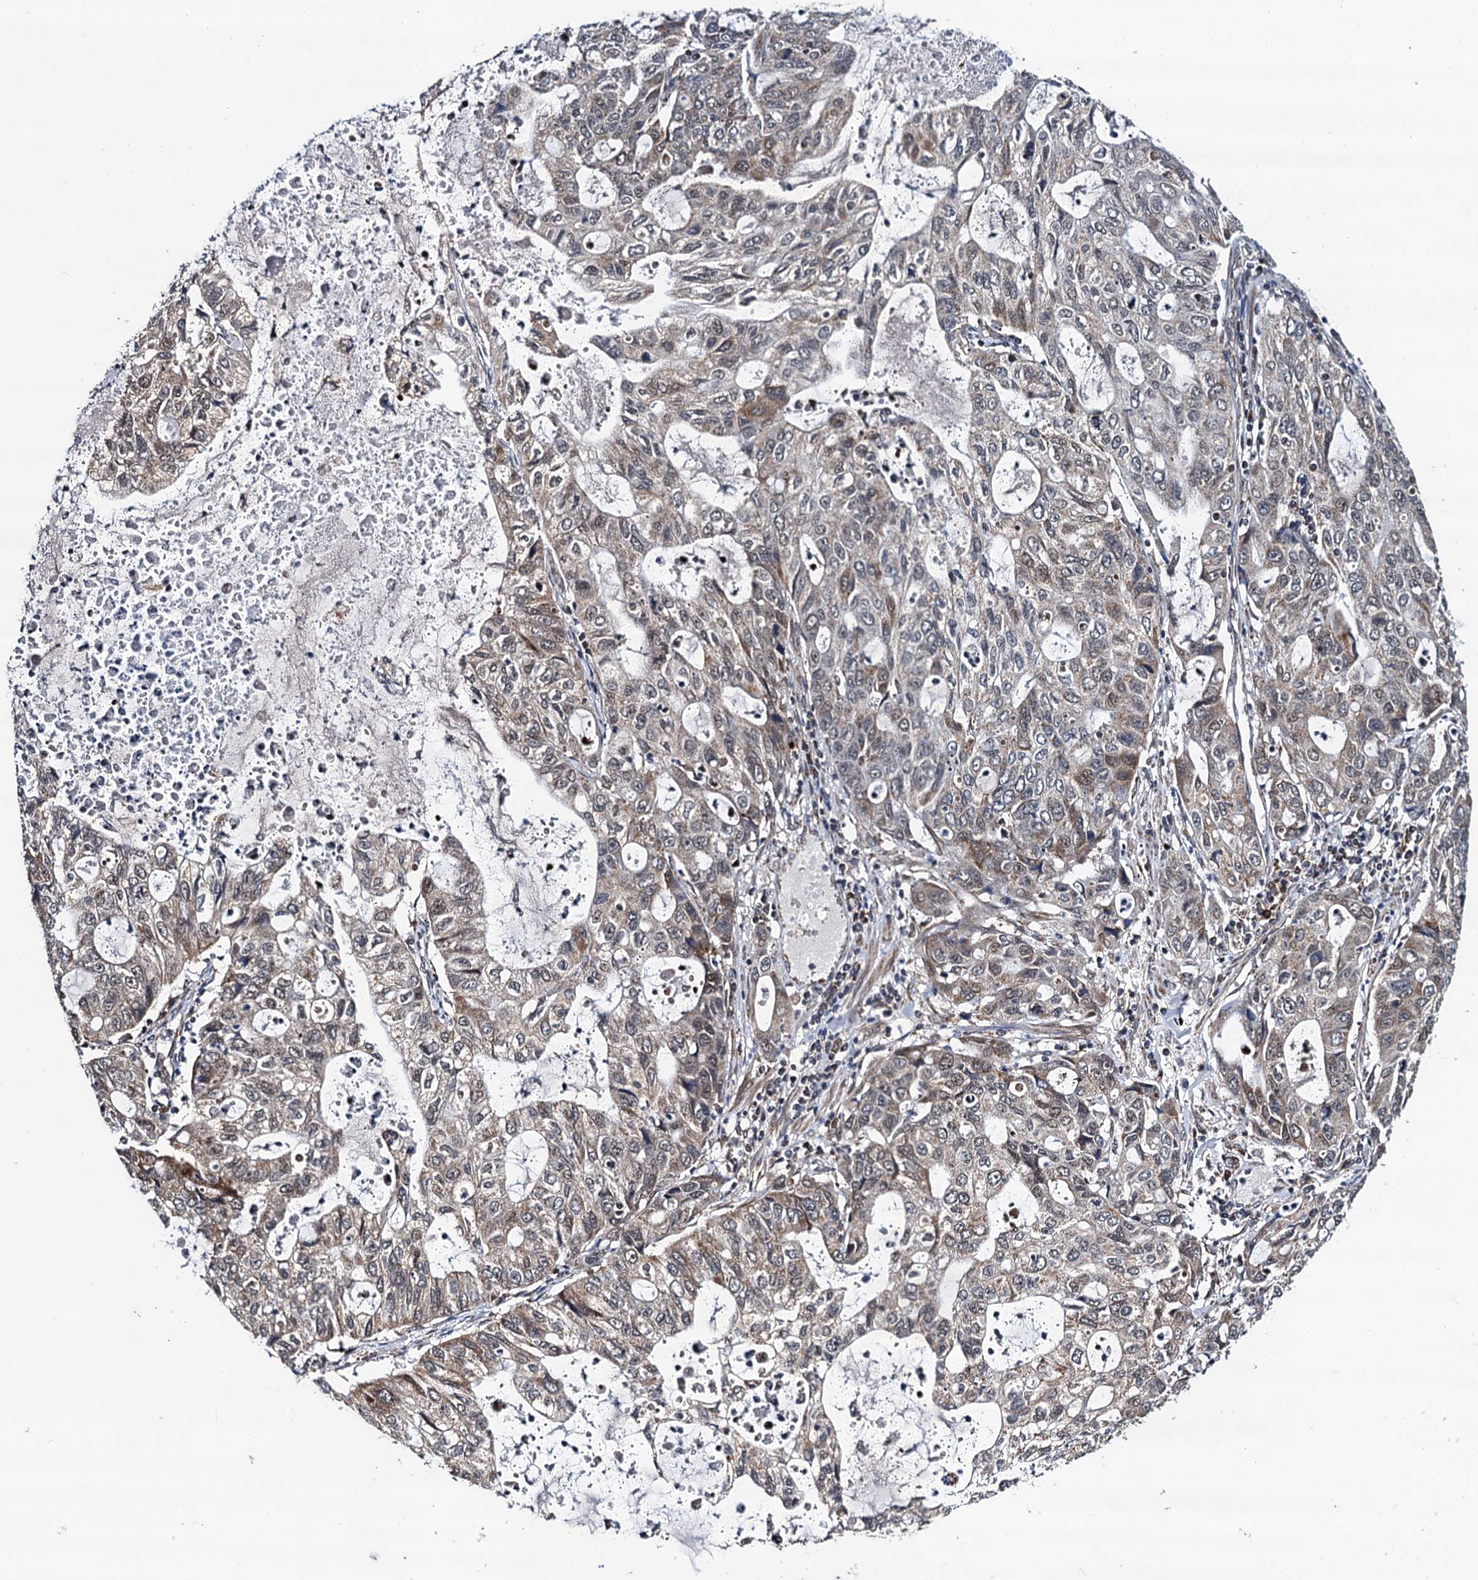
{"staining": {"intensity": "moderate", "quantity": "25%-75%", "location": "cytoplasmic/membranous"}, "tissue": "stomach cancer", "cell_type": "Tumor cells", "image_type": "cancer", "snomed": [{"axis": "morphology", "description": "Adenocarcinoma, NOS"}, {"axis": "topography", "description": "Stomach, upper"}], "caption": "Protein expression analysis of stomach adenocarcinoma exhibits moderate cytoplasmic/membranous staining in about 25%-75% of tumor cells. (IHC, brightfield microscopy, high magnification).", "gene": "CMPK2", "patient": {"sex": "female", "age": 52}}